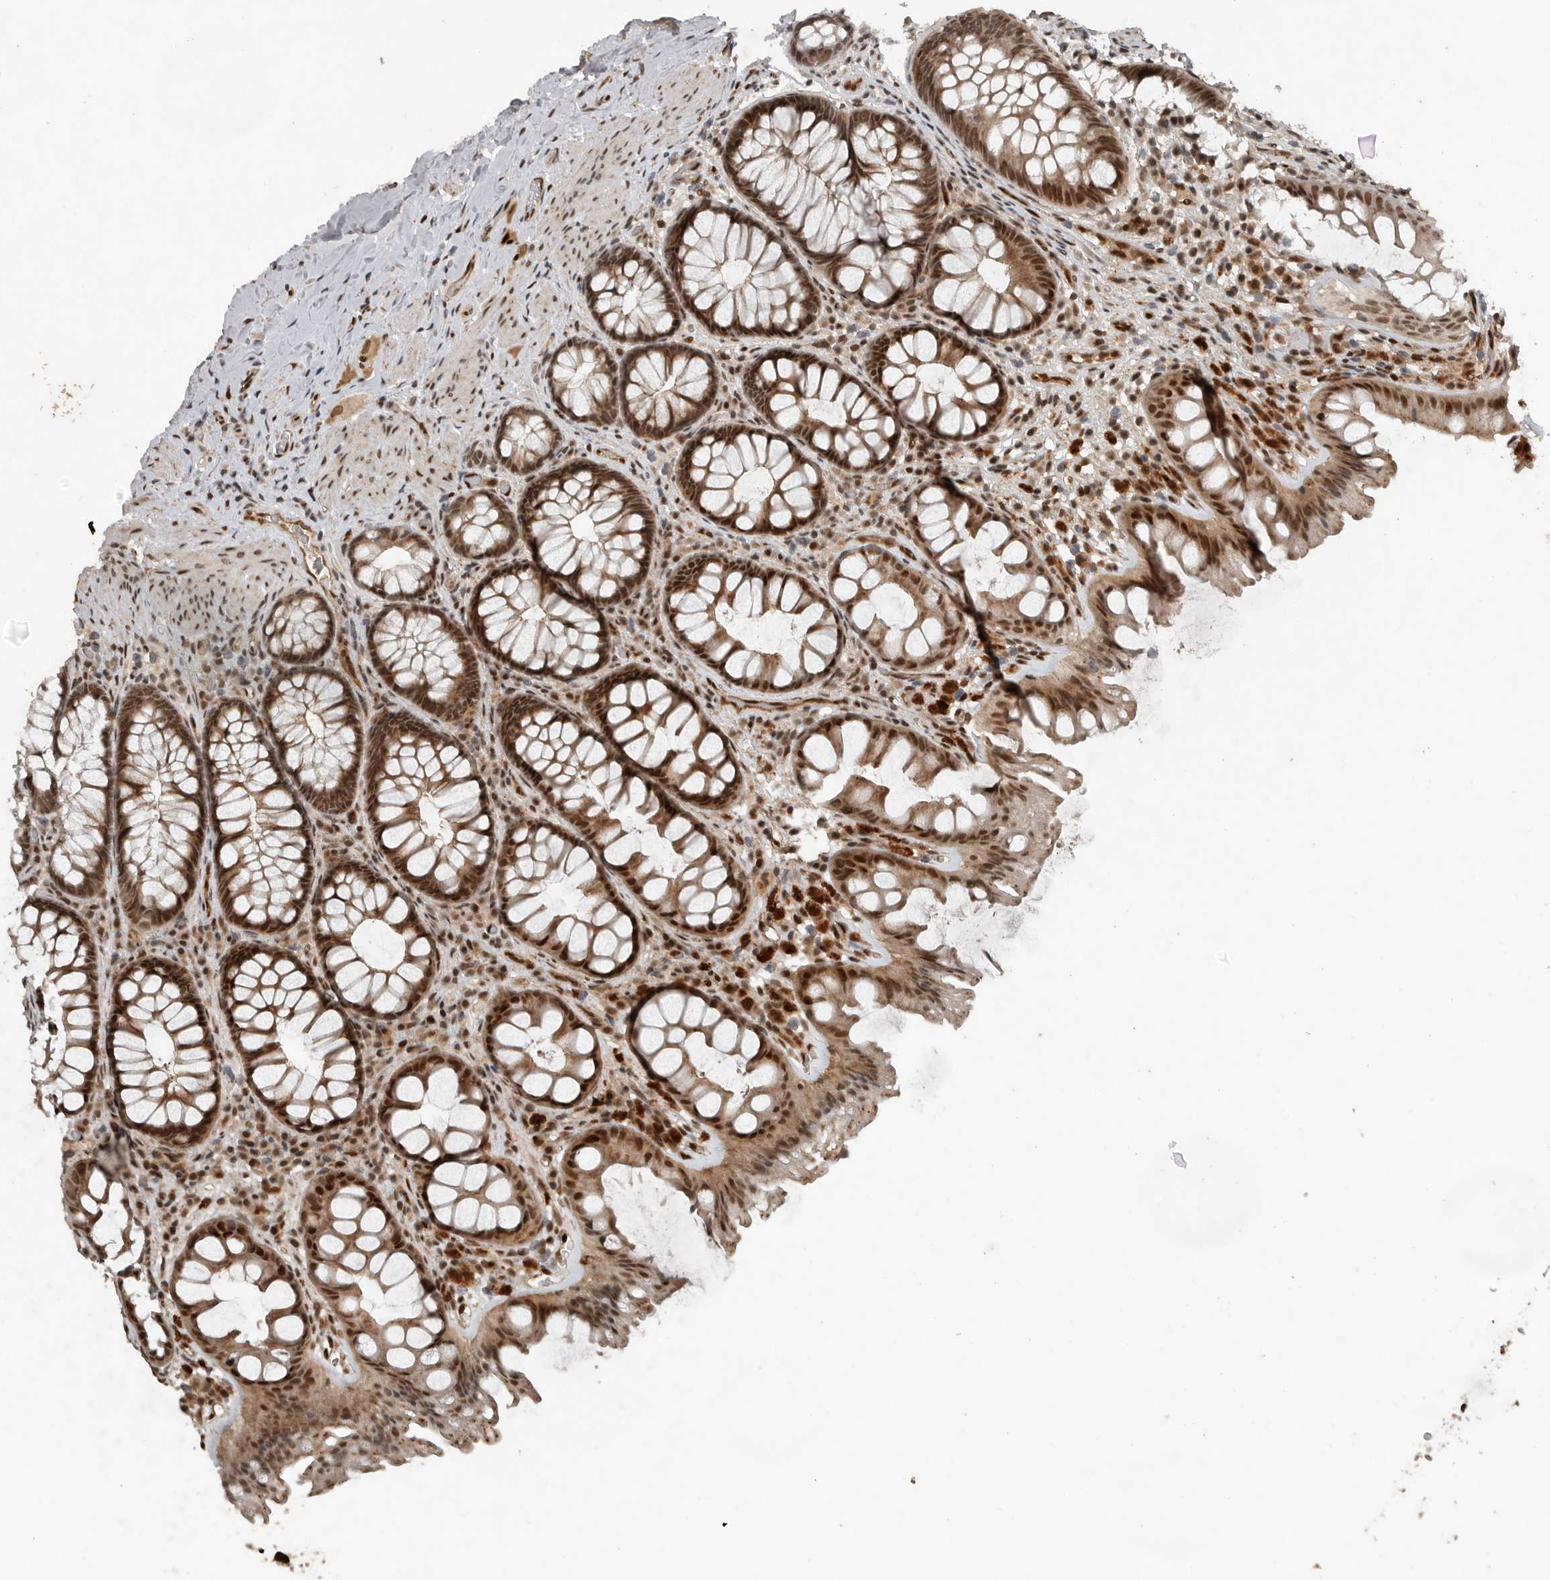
{"staining": {"intensity": "strong", "quantity": ">75%", "location": "cytoplasmic/membranous,nuclear"}, "tissue": "colon", "cell_type": "Endothelial cells", "image_type": "normal", "snomed": [{"axis": "morphology", "description": "Normal tissue, NOS"}, {"axis": "topography", "description": "Colon"}], "caption": "A brown stain shows strong cytoplasmic/membranous,nuclear staining of a protein in endothelial cells of unremarkable human colon. The staining was performed using DAB to visualize the protein expression in brown, while the nuclei were stained in blue with hematoxylin (Magnification: 20x).", "gene": "CDC27", "patient": {"sex": "female", "age": 62}}